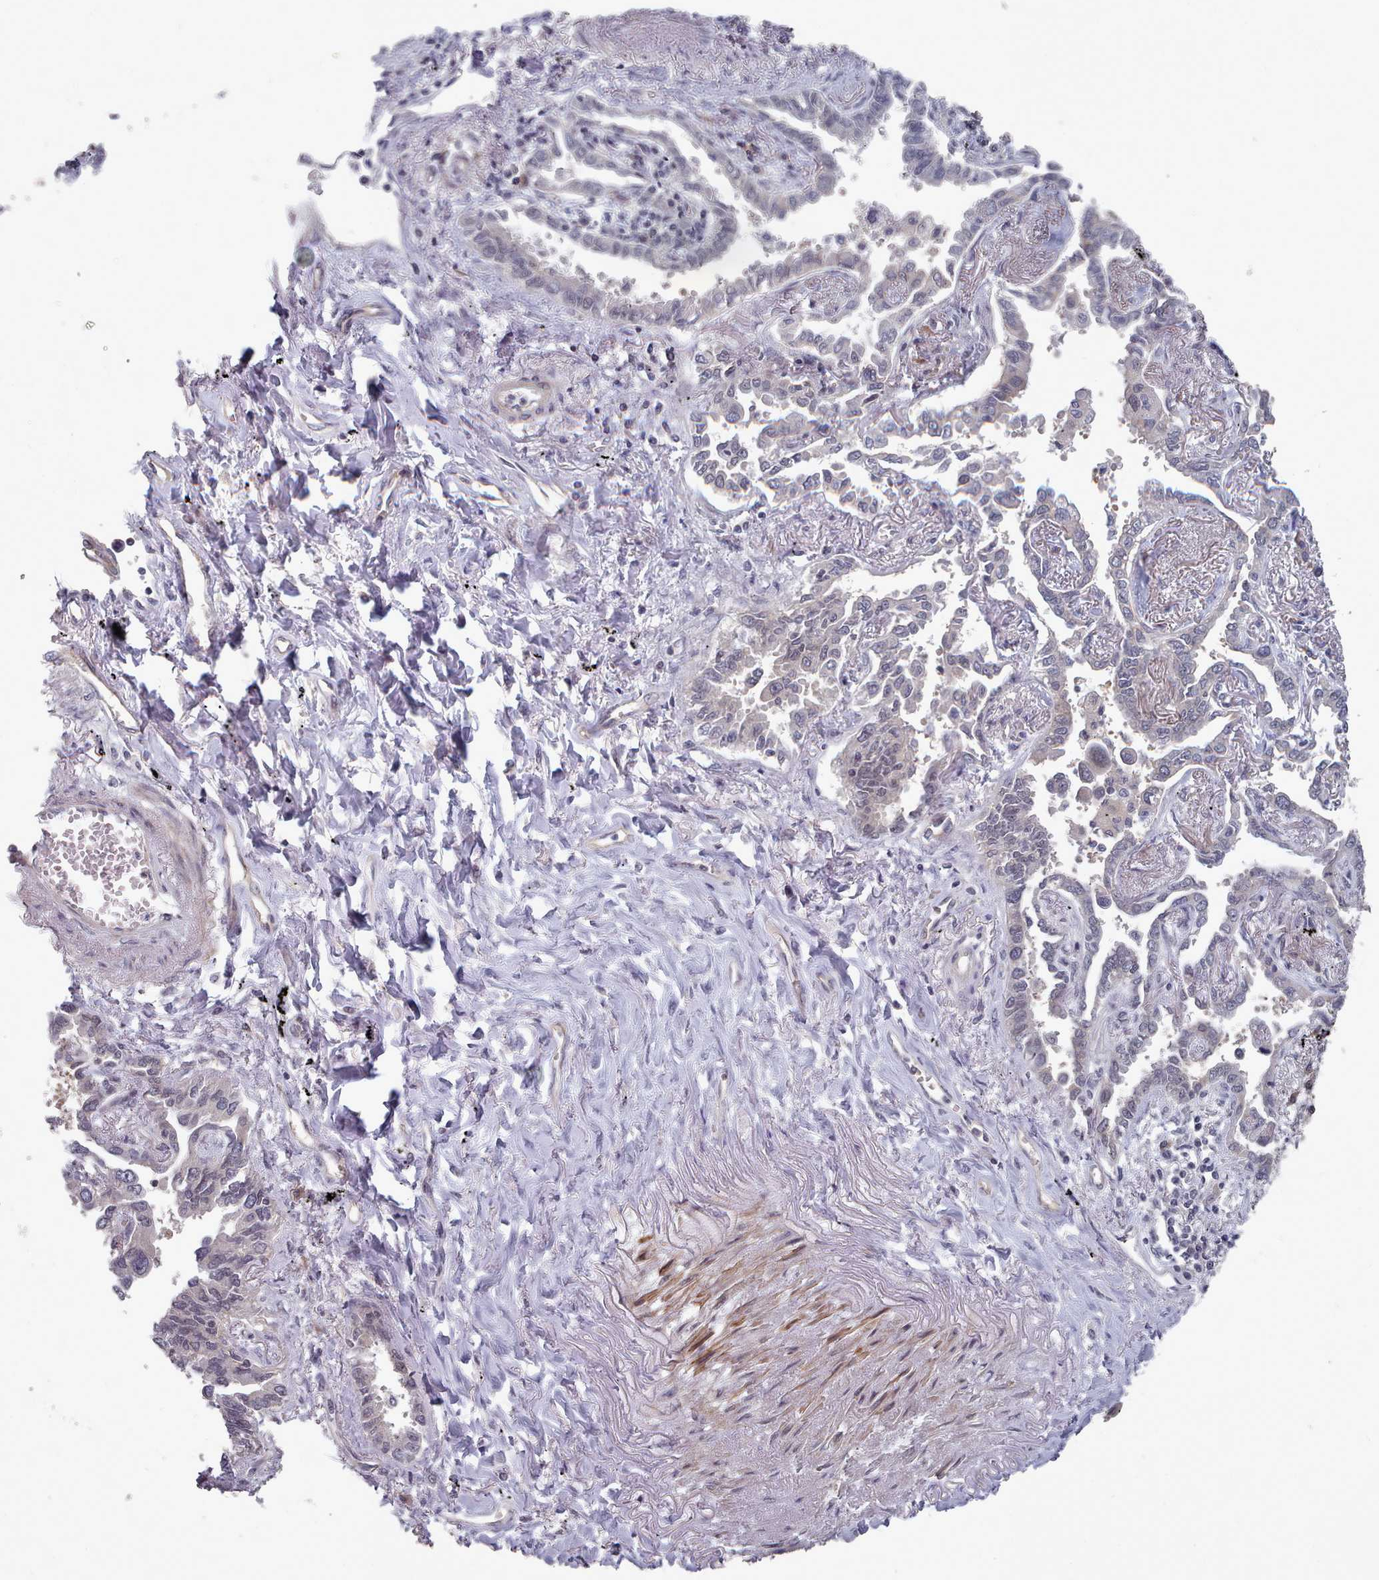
{"staining": {"intensity": "weak", "quantity": "25%-75%", "location": "cytoplasmic/membranous"}, "tissue": "lung cancer", "cell_type": "Tumor cells", "image_type": "cancer", "snomed": [{"axis": "morphology", "description": "Adenocarcinoma, NOS"}, {"axis": "topography", "description": "Lung"}], "caption": "The immunohistochemical stain labels weak cytoplasmic/membranous expression in tumor cells of adenocarcinoma (lung) tissue. Using DAB (brown) and hematoxylin (blue) stains, captured at high magnification using brightfield microscopy.", "gene": "HYAL3", "patient": {"sex": "male", "age": 67}}